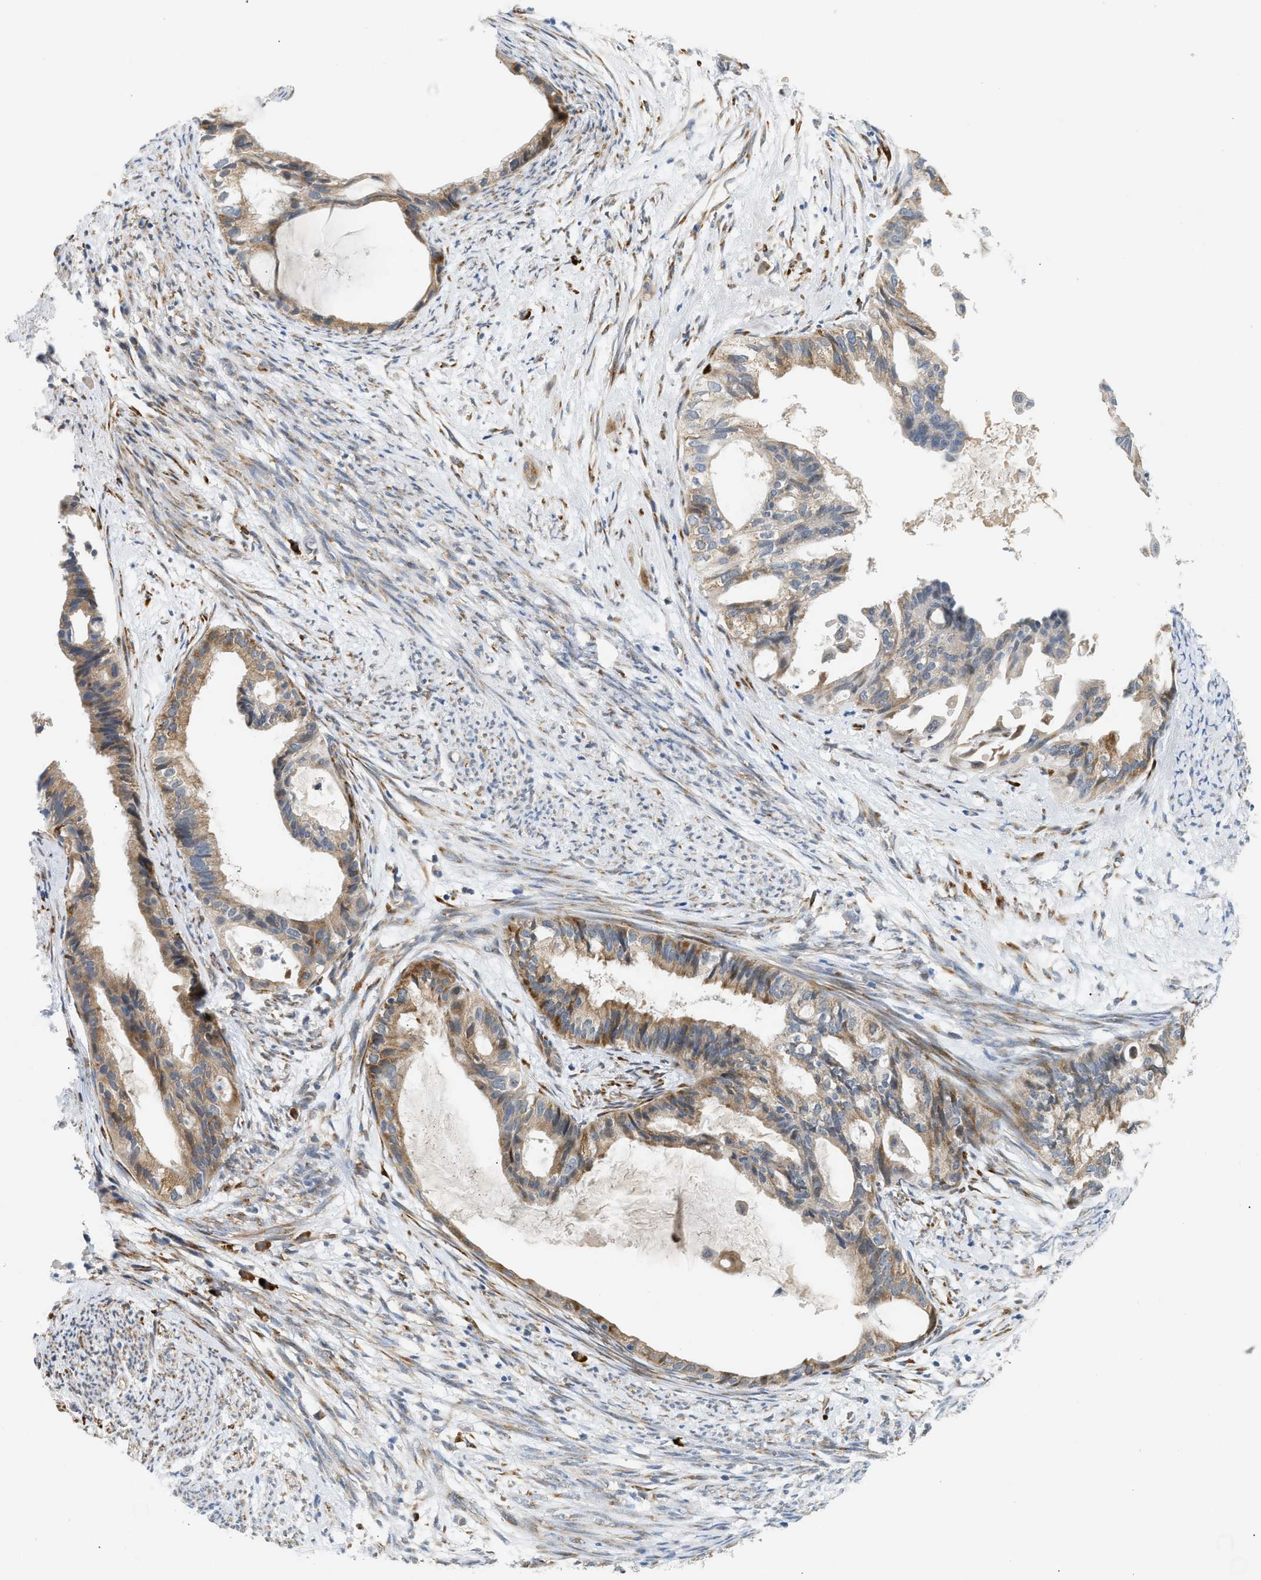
{"staining": {"intensity": "moderate", "quantity": ">75%", "location": "cytoplasmic/membranous"}, "tissue": "cervical cancer", "cell_type": "Tumor cells", "image_type": "cancer", "snomed": [{"axis": "morphology", "description": "Normal tissue, NOS"}, {"axis": "morphology", "description": "Adenocarcinoma, NOS"}, {"axis": "topography", "description": "Cervix"}, {"axis": "topography", "description": "Endometrium"}], "caption": "A photomicrograph showing moderate cytoplasmic/membranous positivity in about >75% of tumor cells in adenocarcinoma (cervical), as visualized by brown immunohistochemical staining.", "gene": "KCNC2", "patient": {"sex": "female", "age": 86}}